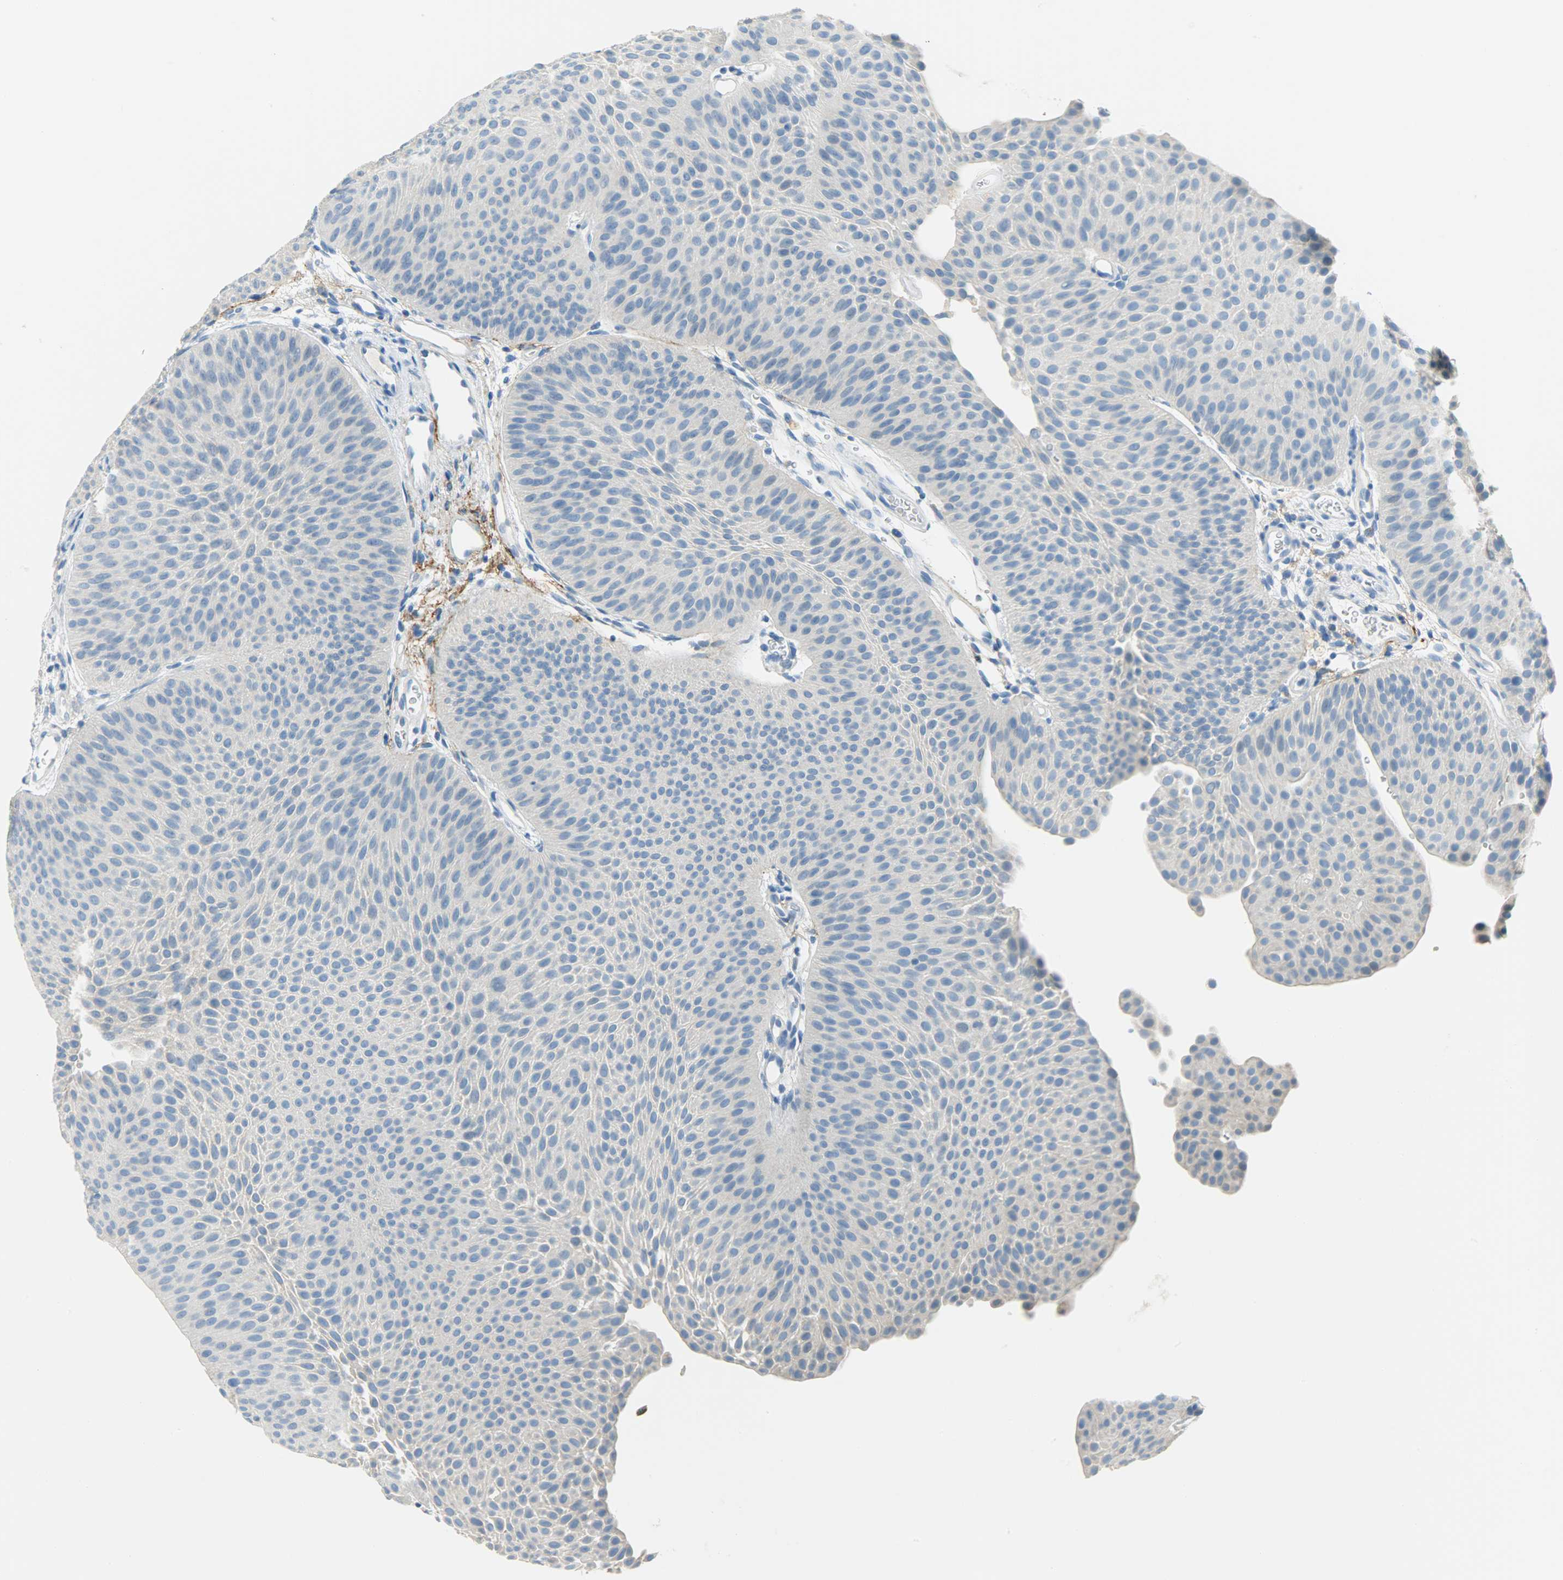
{"staining": {"intensity": "negative", "quantity": "none", "location": "none"}, "tissue": "urothelial cancer", "cell_type": "Tumor cells", "image_type": "cancer", "snomed": [{"axis": "morphology", "description": "Urothelial carcinoma, Low grade"}, {"axis": "topography", "description": "Urinary bladder"}], "caption": "IHC photomicrograph of neoplastic tissue: human urothelial carcinoma (low-grade) stained with DAB reveals no significant protein staining in tumor cells.", "gene": "PROM1", "patient": {"sex": "female", "age": 60}}